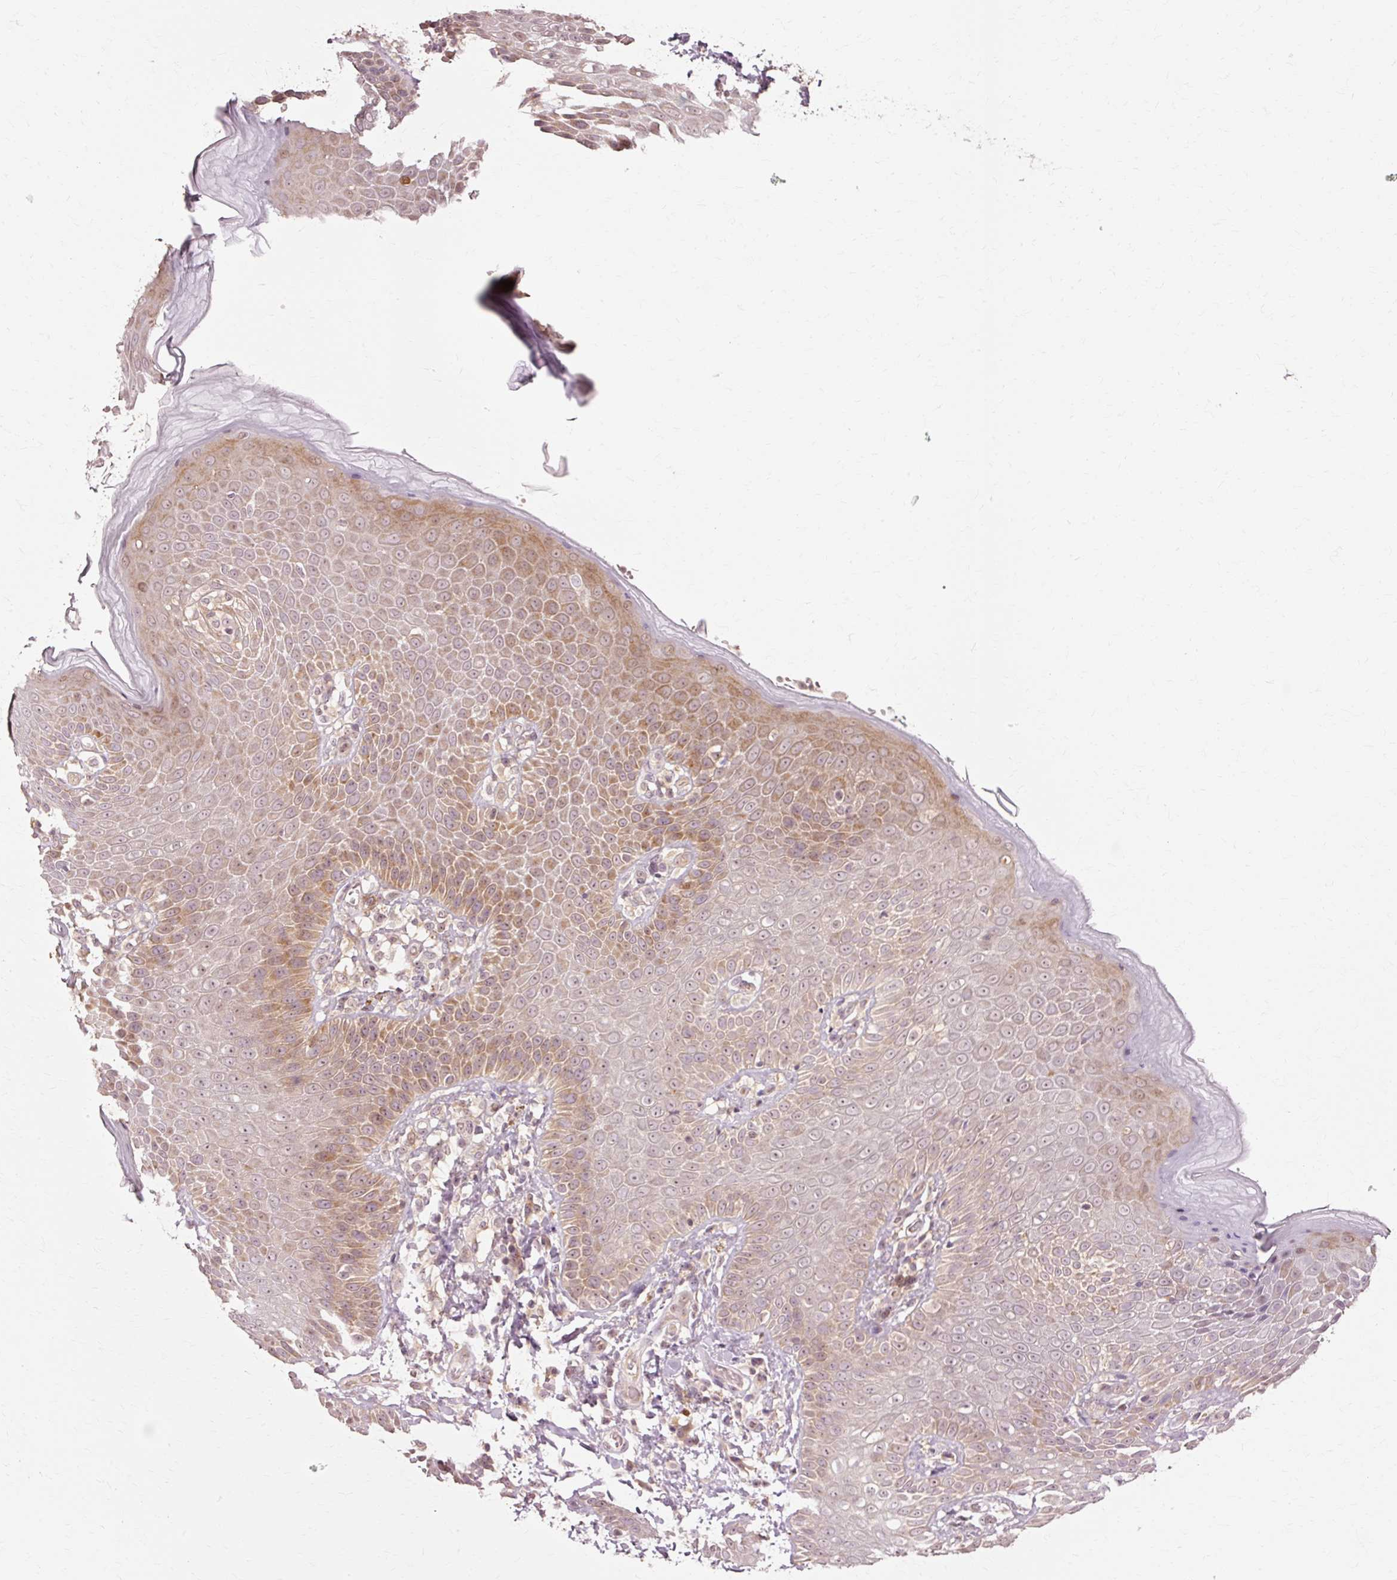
{"staining": {"intensity": "moderate", "quantity": ">75%", "location": "cytoplasmic/membranous"}, "tissue": "skin", "cell_type": "Epidermal cells", "image_type": "normal", "snomed": [{"axis": "morphology", "description": "Normal tissue, NOS"}, {"axis": "topography", "description": "Peripheral nerve tissue"}], "caption": "The immunohistochemical stain highlights moderate cytoplasmic/membranous staining in epidermal cells of unremarkable skin.", "gene": "RGPD5", "patient": {"sex": "male", "age": 51}}